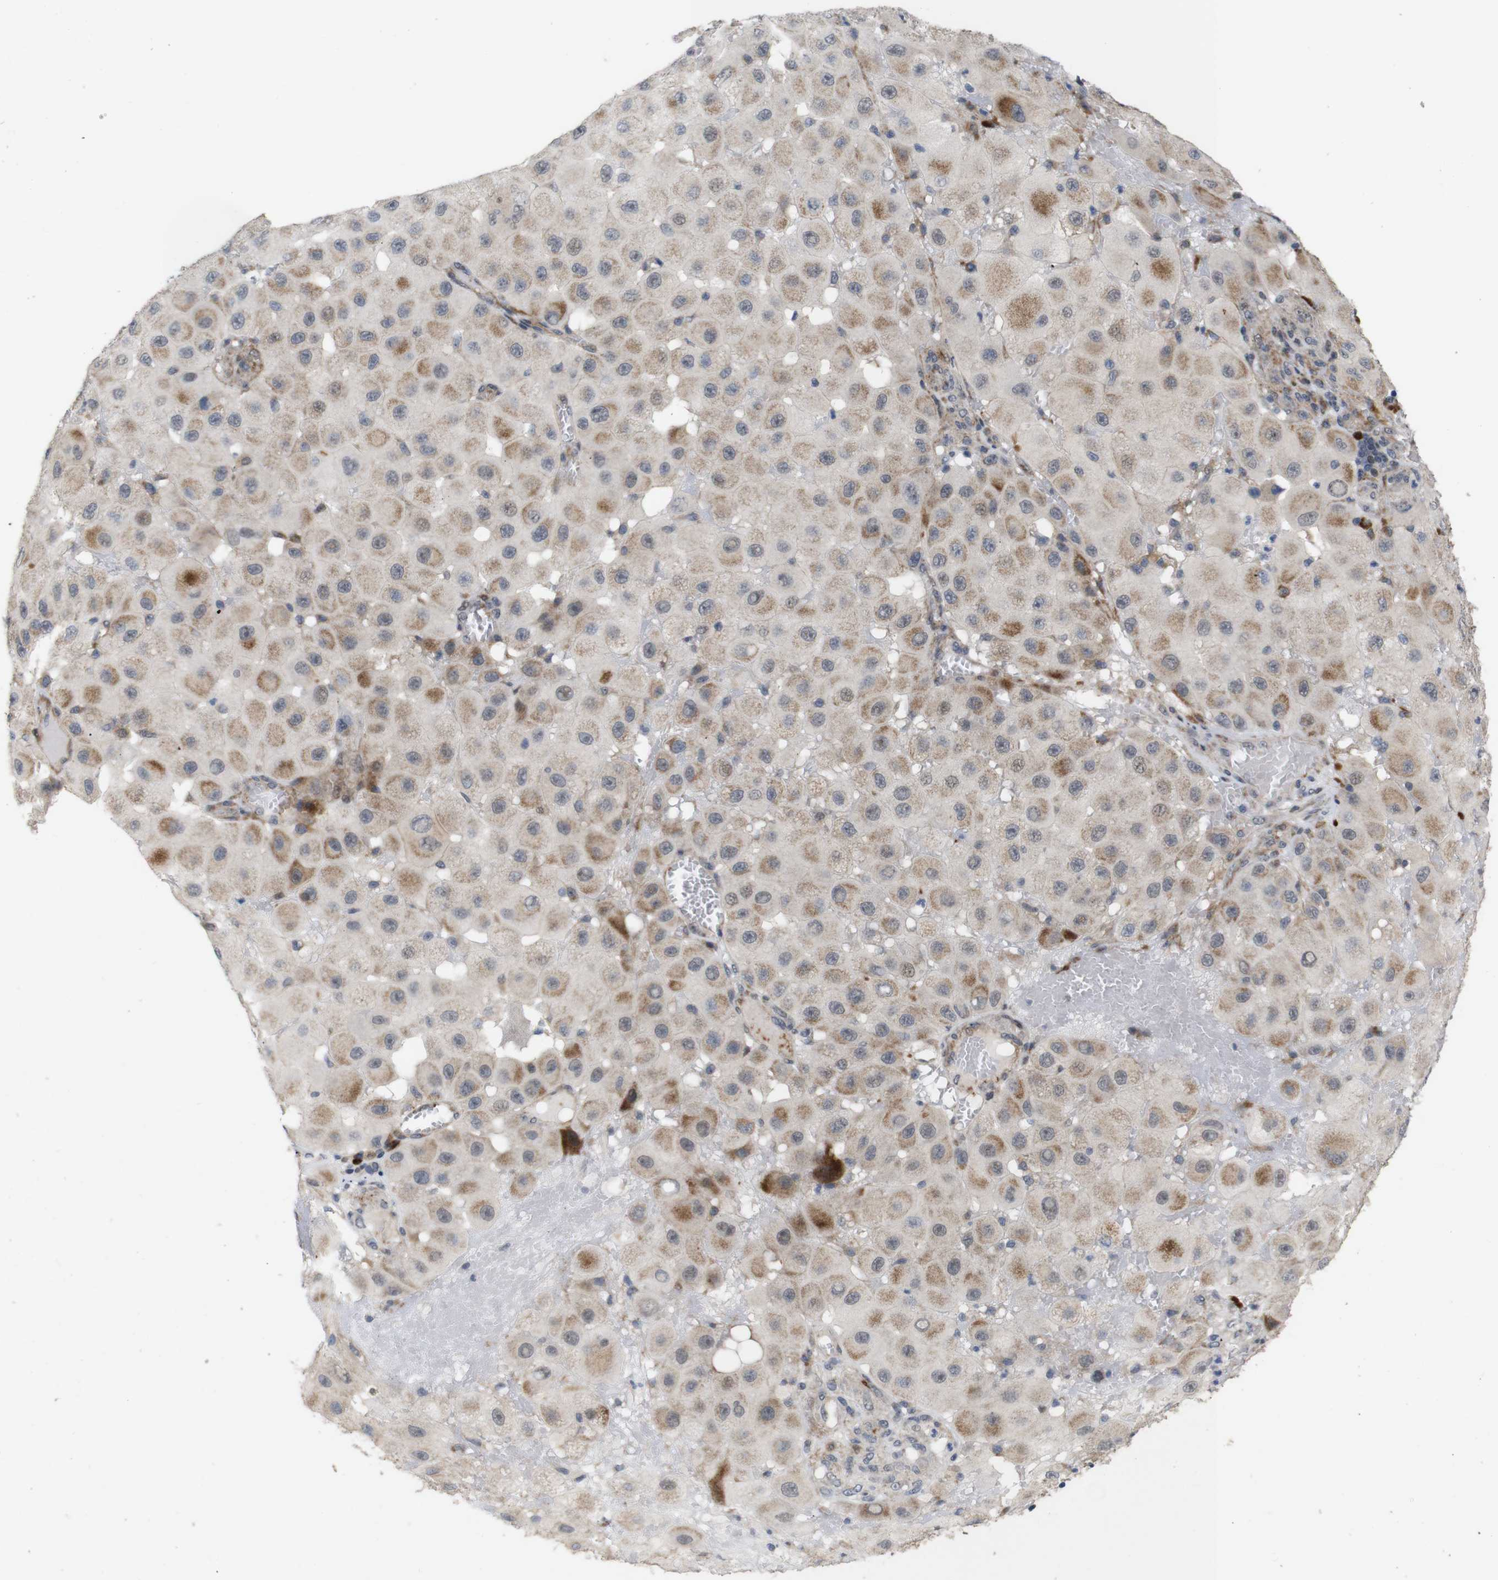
{"staining": {"intensity": "moderate", "quantity": ">75%", "location": "cytoplasmic/membranous"}, "tissue": "melanoma", "cell_type": "Tumor cells", "image_type": "cancer", "snomed": [{"axis": "morphology", "description": "Malignant melanoma, NOS"}, {"axis": "topography", "description": "Skin"}], "caption": "Immunohistochemical staining of malignant melanoma demonstrates medium levels of moderate cytoplasmic/membranous protein positivity in about >75% of tumor cells.", "gene": "ATP7B", "patient": {"sex": "female", "age": 81}}